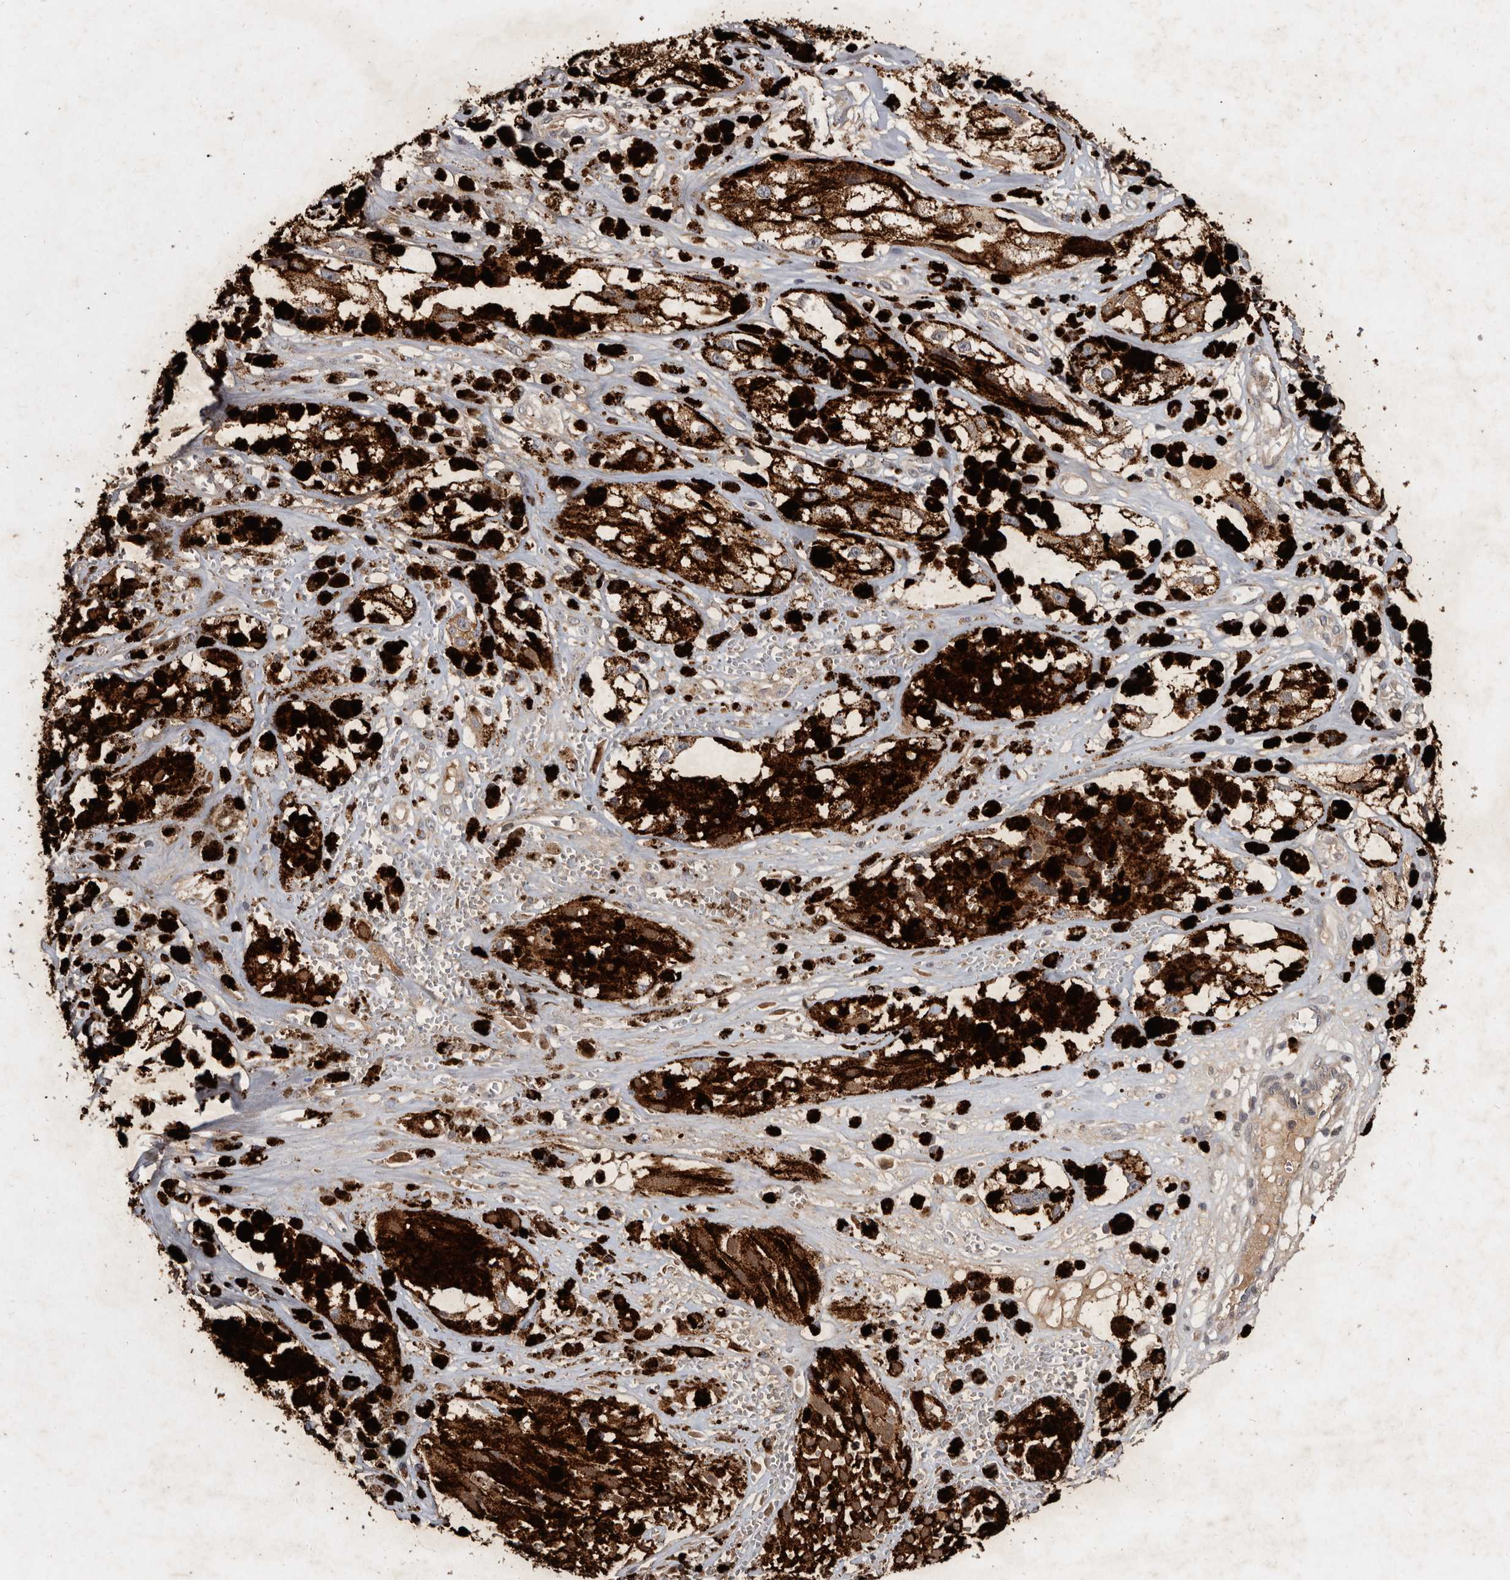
{"staining": {"intensity": "weak", "quantity": ">75%", "location": "cytoplasmic/membranous"}, "tissue": "melanoma", "cell_type": "Tumor cells", "image_type": "cancer", "snomed": [{"axis": "morphology", "description": "Malignant melanoma, NOS"}, {"axis": "topography", "description": "Skin"}], "caption": "Immunohistochemical staining of human melanoma displays weak cytoplasmic/membranous protein expression in approximately >75% of tumor cells.", "gene": "DNAJC28", "patient": {"sex": "male", "age": 88}}